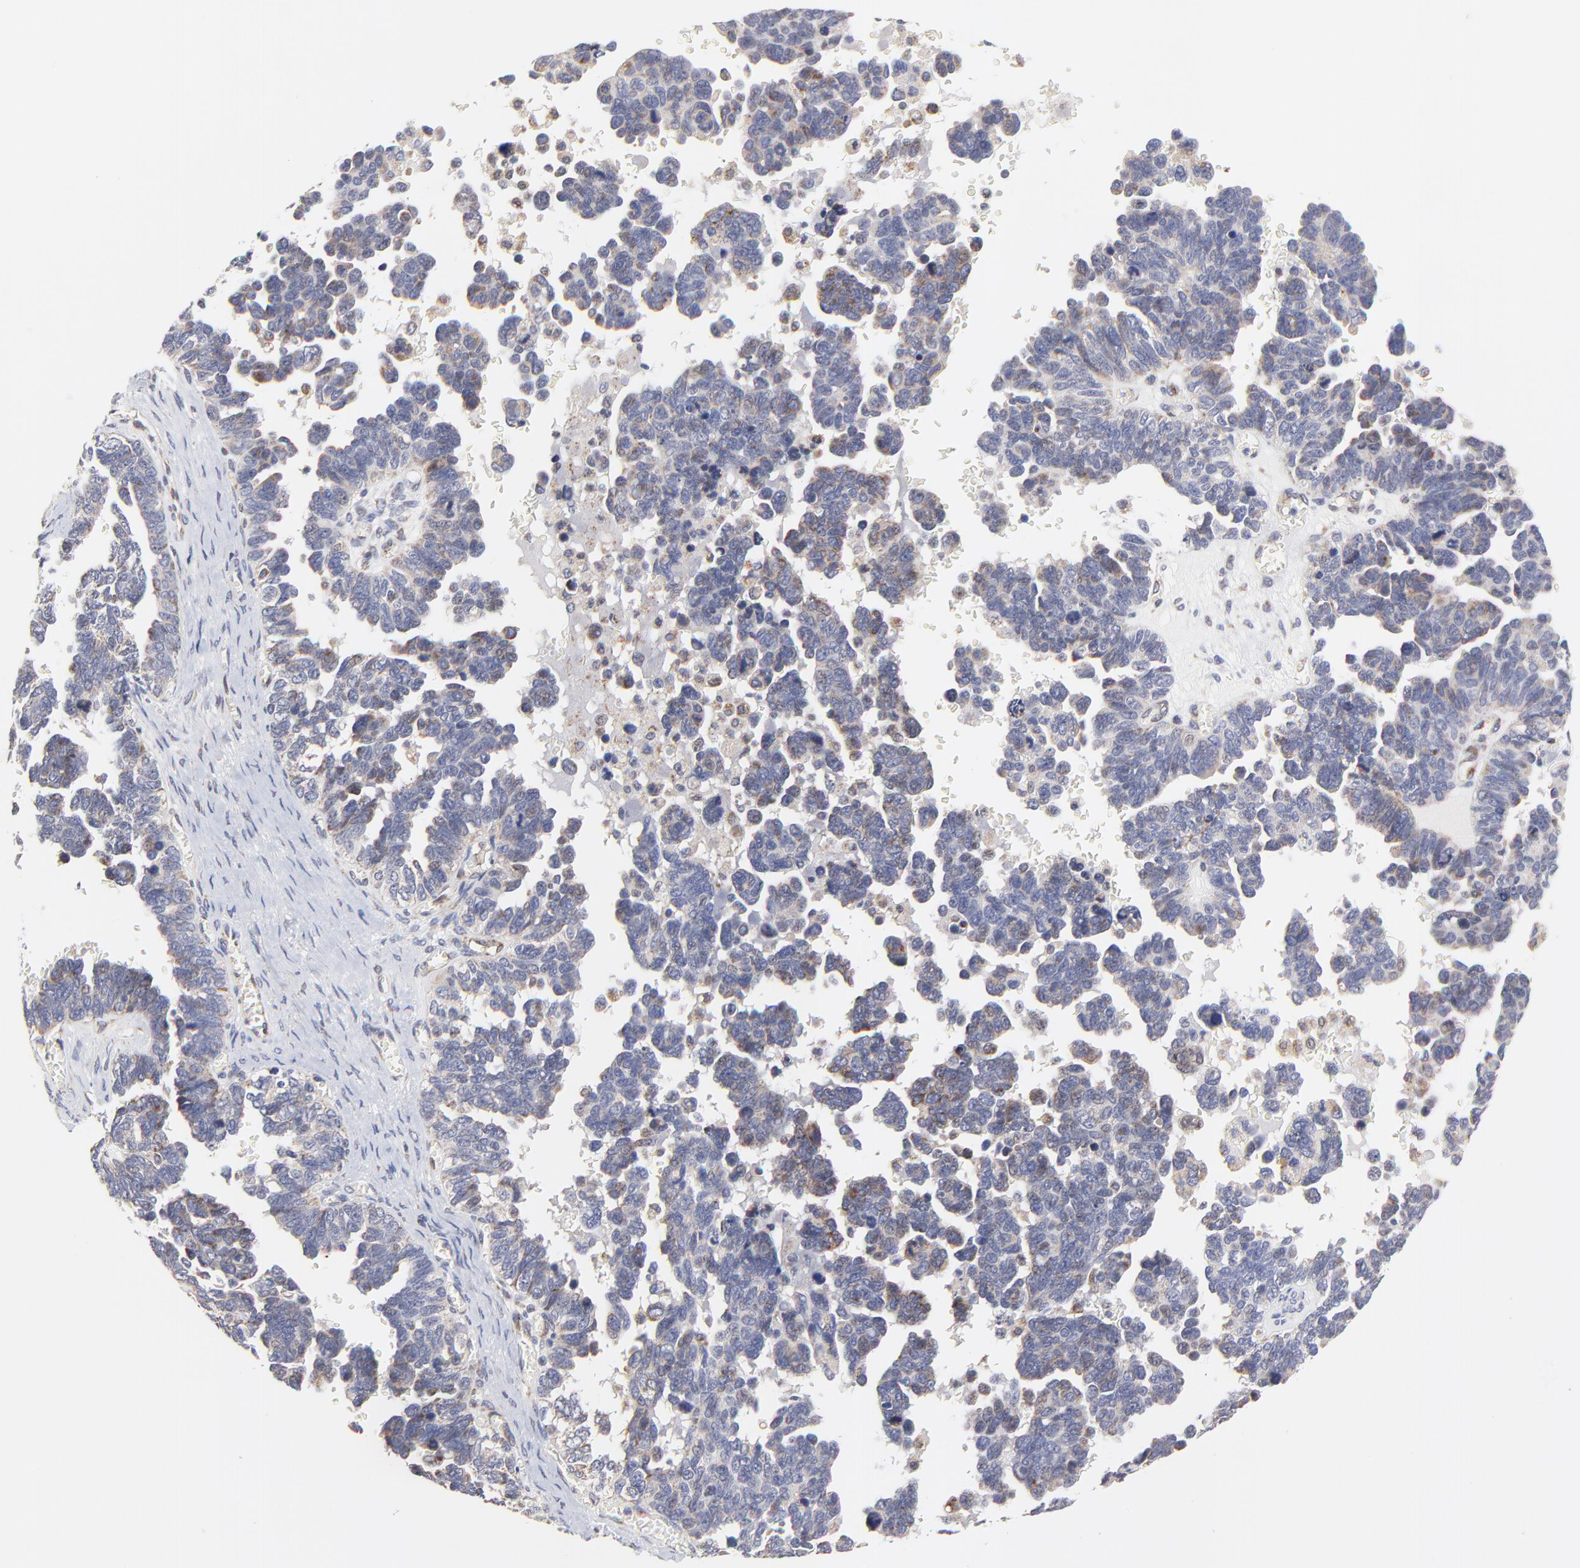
{"staining": {"intensity": "negative", "quantity": "none", "location": "none"}, "tissue": "ovarian cancer", "cell_type": "Tumor cells", "image_type": "cancer", "snomed": [{"axis": "morphology", "description": "Cystadenocarcinoma, serous, NOS"}, {"axis": "topography", "description": "Ovary"}], "caption": "Immunohistochemistry of ovarian cancer (serous cystadenocarcinoma) reveals no staining in tumor cells. (Stains: DAB immunohistochemistry (IHC) with hematoxylin counter stain, Microscopy: brightfield microscopy at high magnification).", "gene": "ZNF550", "patient": {"sex": "female", "age": 69}}